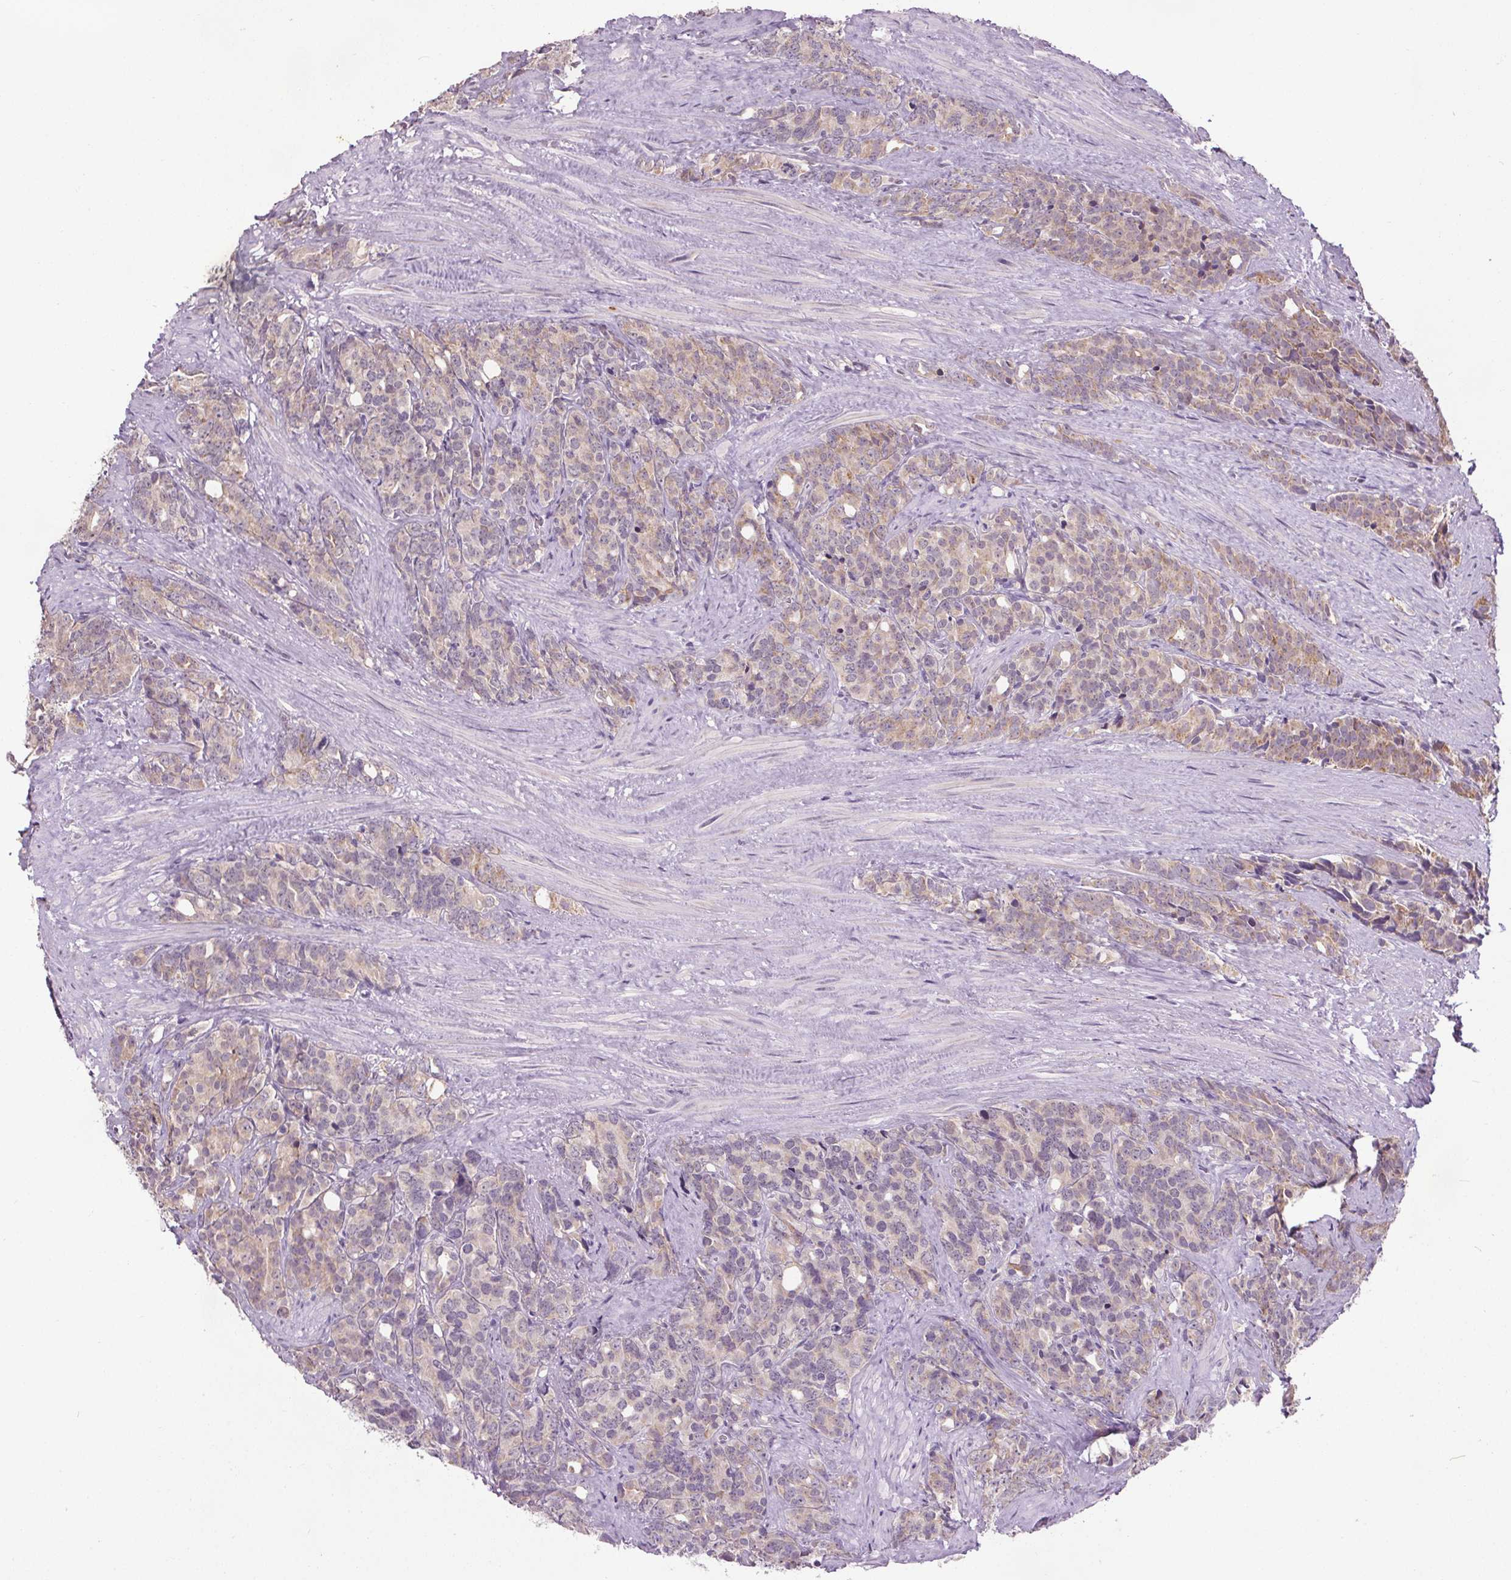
{"staining": {"intensity": "moderate", "quantity": "25%-75%", "location": "cytoplasmic/membranous"}, "tissue": "prostate cancer", "cell_type": "Tumor cells", "image_type": "cancer", "snomed": [{"axis": "morphology", "description": "Adenocarcinoma, High grade"}, {"axis": "topography", "description": "Prostate"}], "caption": "A medium amount of moderate cytoplasmic/membranous expression is appreciated in about 25%-75% of tumor cells in adenocarcinoma (high-grade) (prostate) tissue.", "gene": "SLC2A9", "patient": {"sex": "male", "age": 84}}